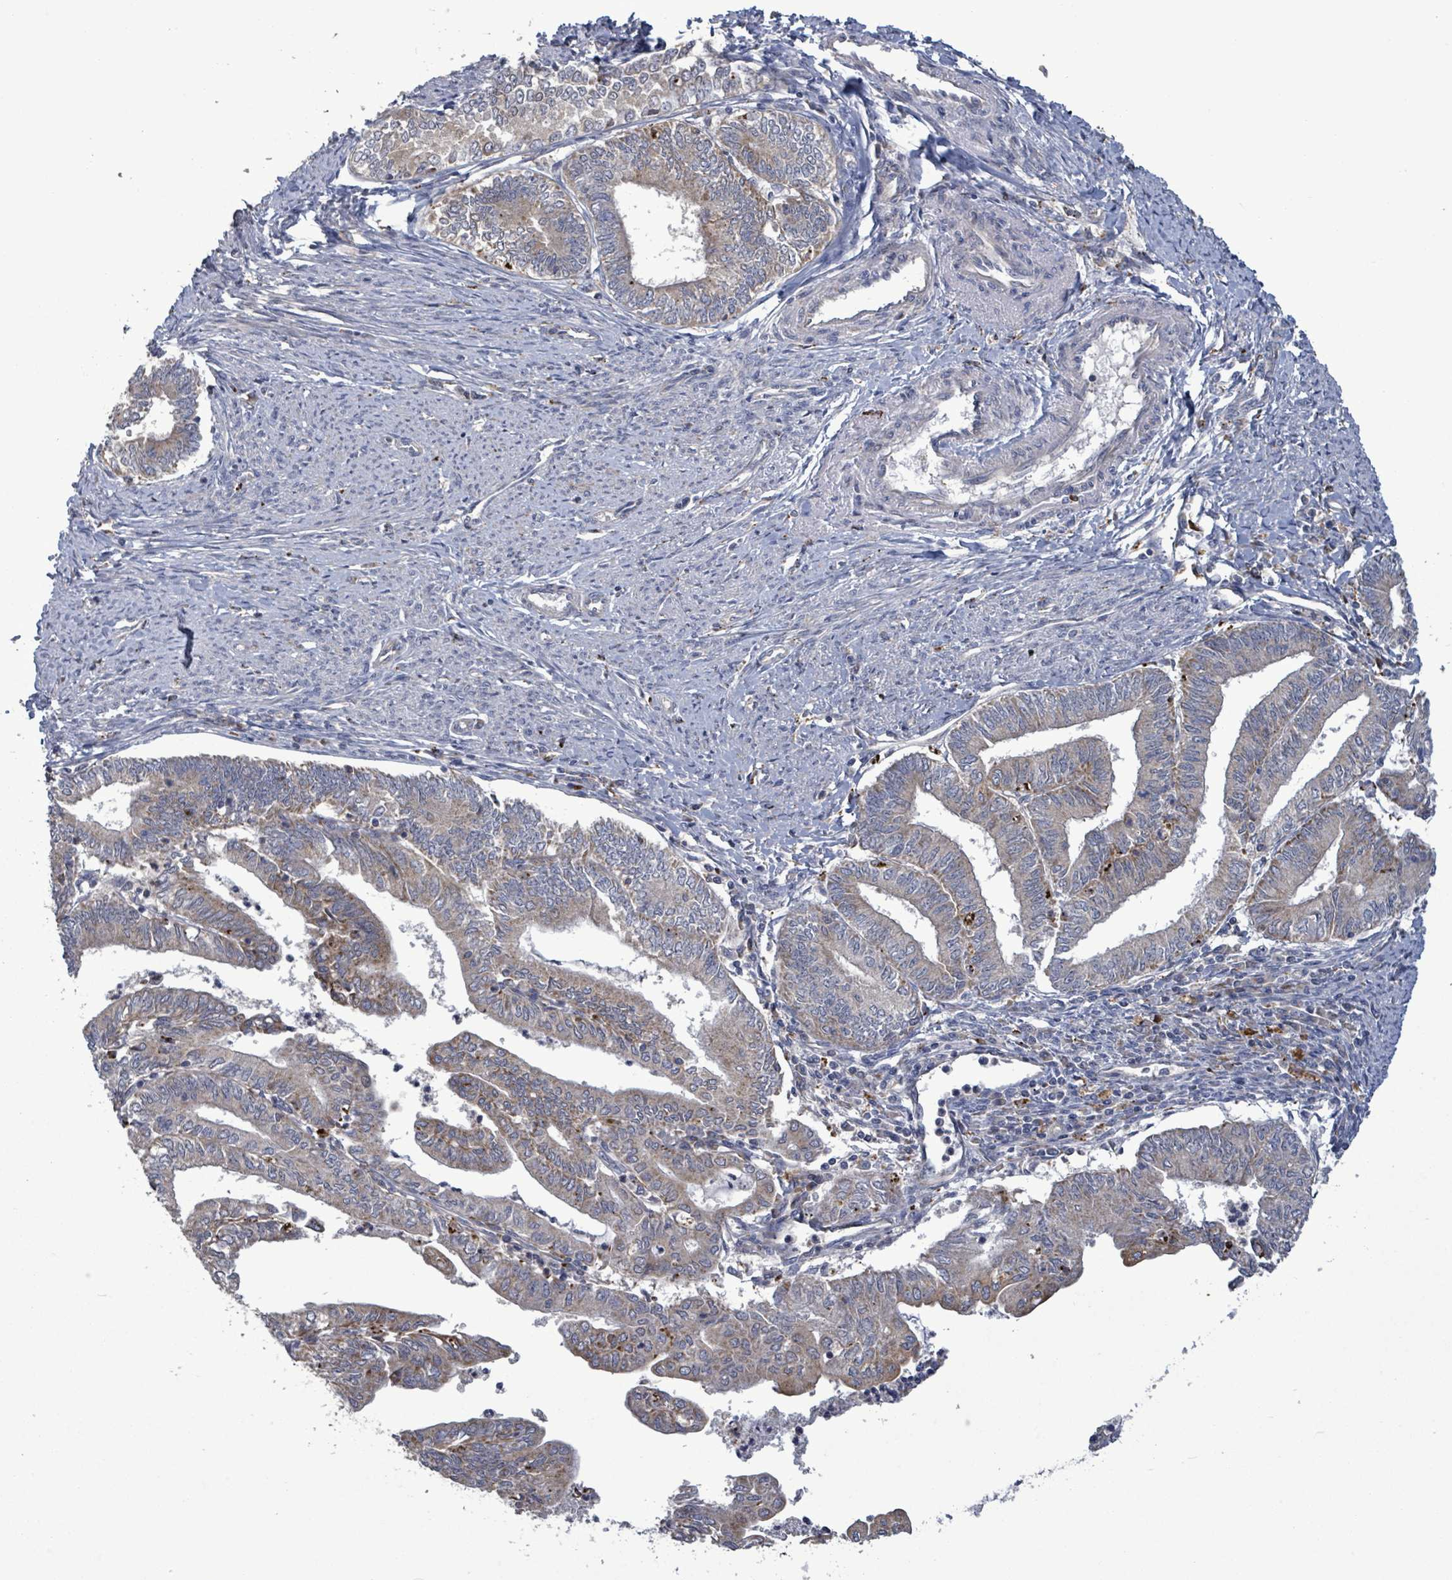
{"staining": {"intensity": "weak", "quantity": "25%-75%", "location": "cytoplasmic/membranous"}, "tissue": "endometrial cancer", "cell_type": "Tumor cells", "image_type": "cancer", "snomed": [{"axis": "morphology", "description": "Adenocarcinoma, NOS"}, {"axis": "topography", "description": "Endometrium"}], "caption": "Human adenocarcinoma (endometrial) stained with a protein marker demonstrates weak staining in tumor cells.", "gene": "DIPK2A", "patient": {"sex": "female", "age": 66}}